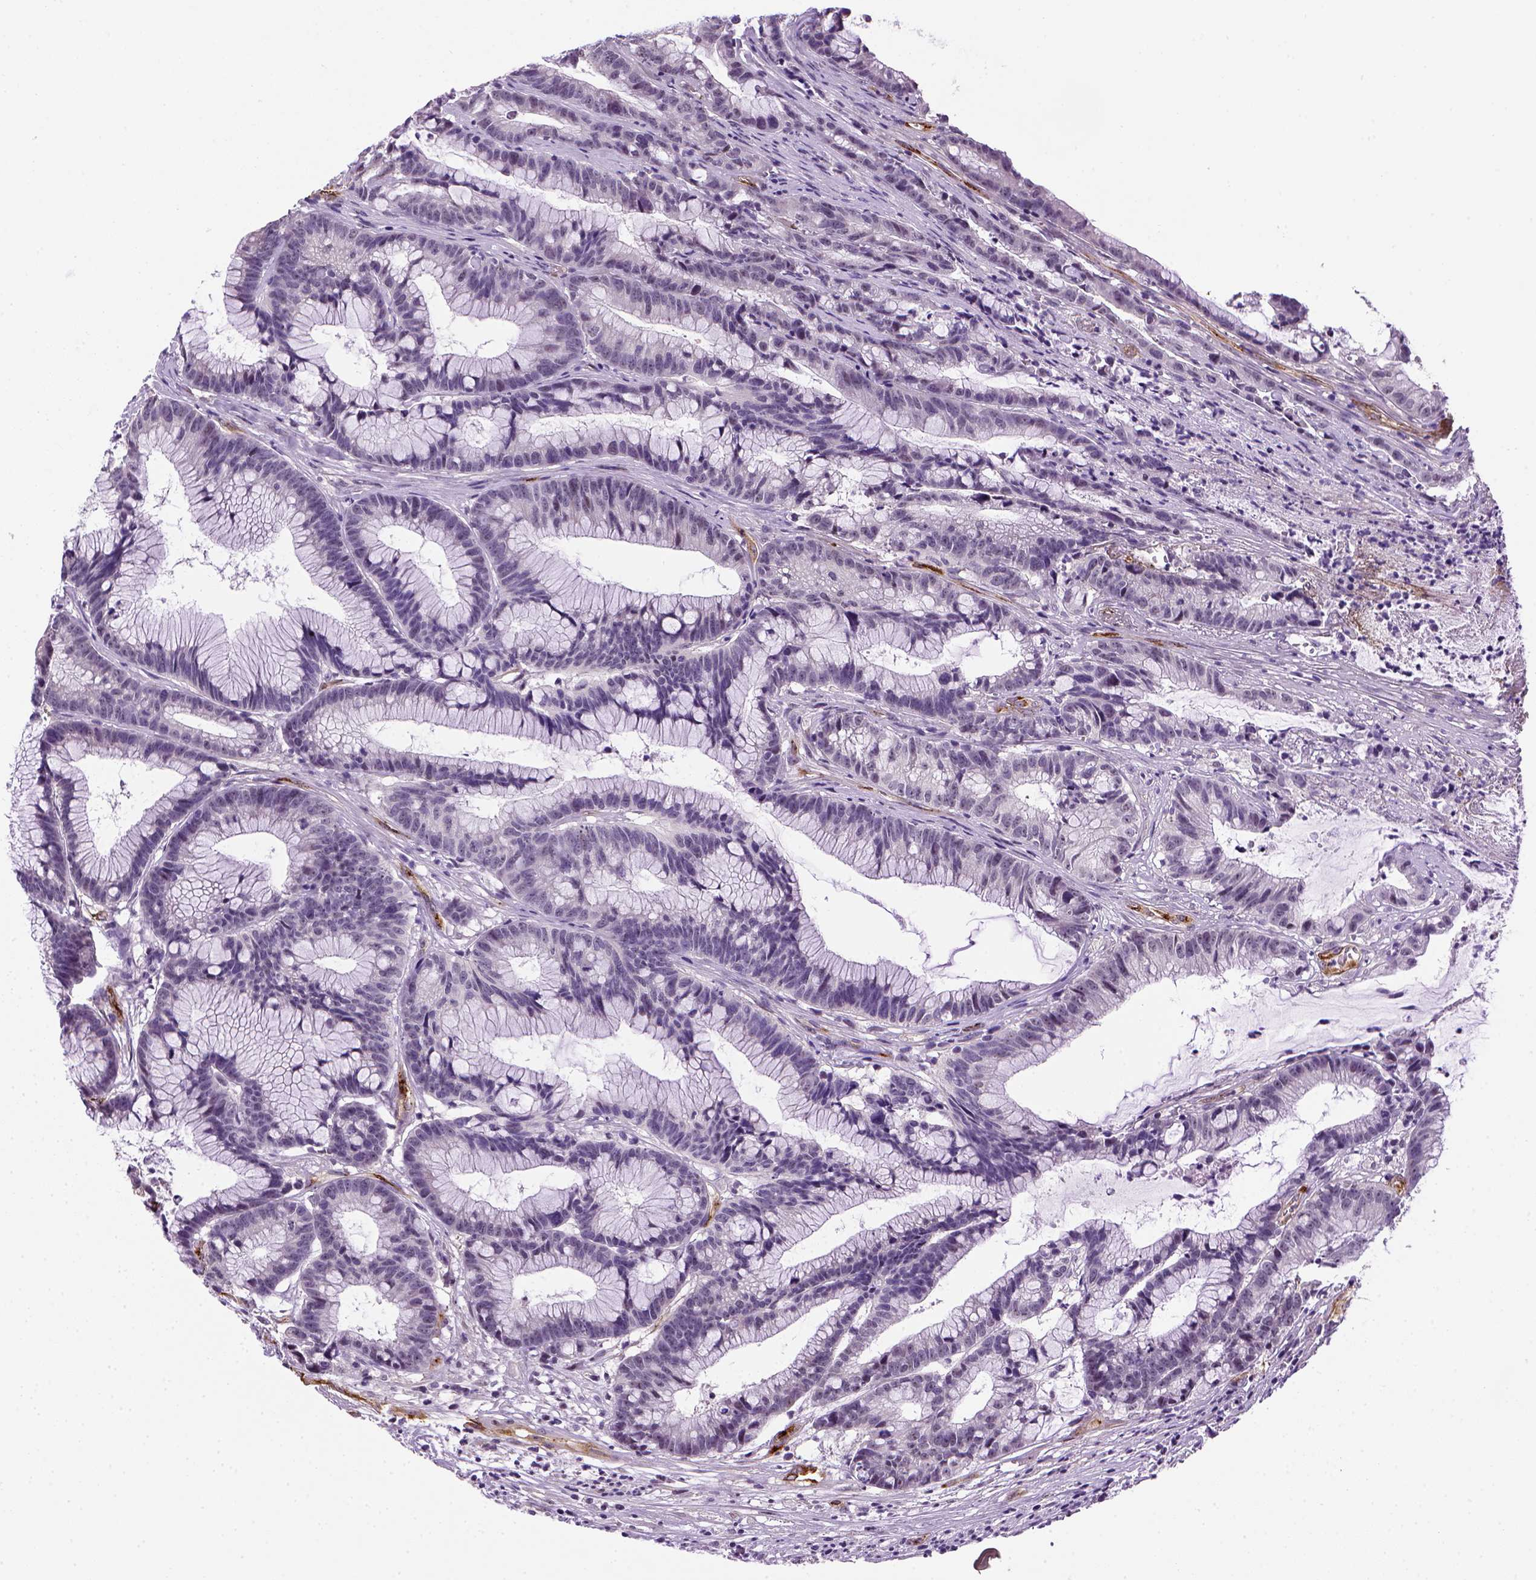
{"staining": {"intensity": "negative", "quantity": "none", "location": "none"}, "tissue": "colorectal cancer", "cell_type": "Tumor cells", "image_type": "cancer", "snomed": [{"axis": "morphology", "description": "Adenocarcinoma, NOS"}, {"axis": "topography", "description": "Colon"}], "caption": "High power microscopy micrograph of an immunohistochemistry image of adenocarcinoma (colorectal), revealing no significant positivity in tumor cells.", "gene": "VWF", "patient": {"sex": "female", "age": 78}}